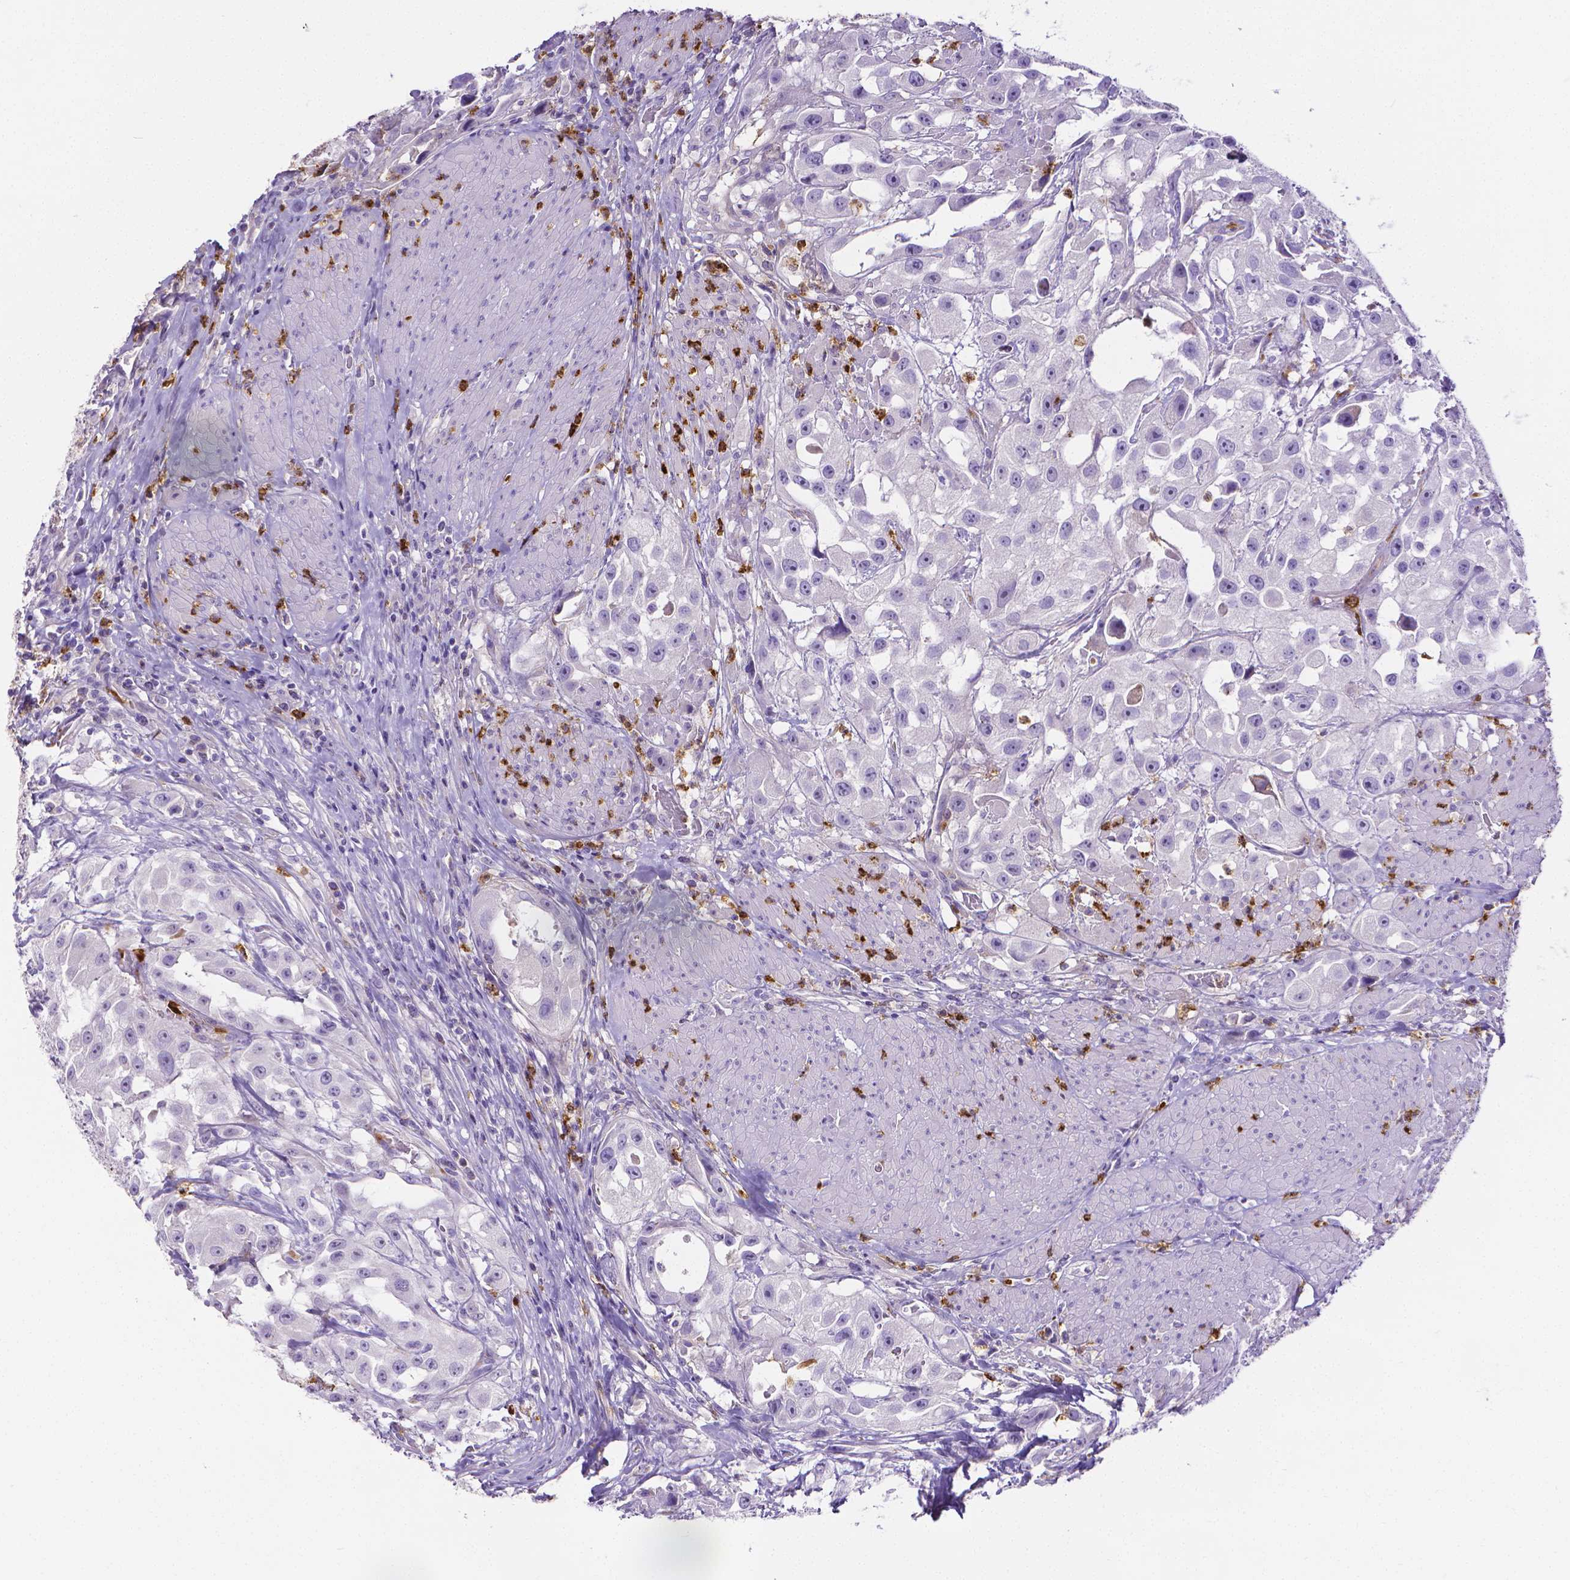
{"staining": {"intensity": "negative", "quantity": "none", "location": "none"}, "tissue": "urothelial cancer", "cell_type": "Tumor cells", "image_type": "cancer", "snomed": [{"axis": "morphology", "description": "Urothelial carcinoma, High grade"}, {"axis": "topography", "description": "Urinary bladder"}], "caption": "Protein analysis of urothelial cancer exhibits no significant expression in tumor cells. (IHC, brightfield microscopy, high magnification).", "gene": "MMP9", "patient": {"sex": "male", "age": 79}}